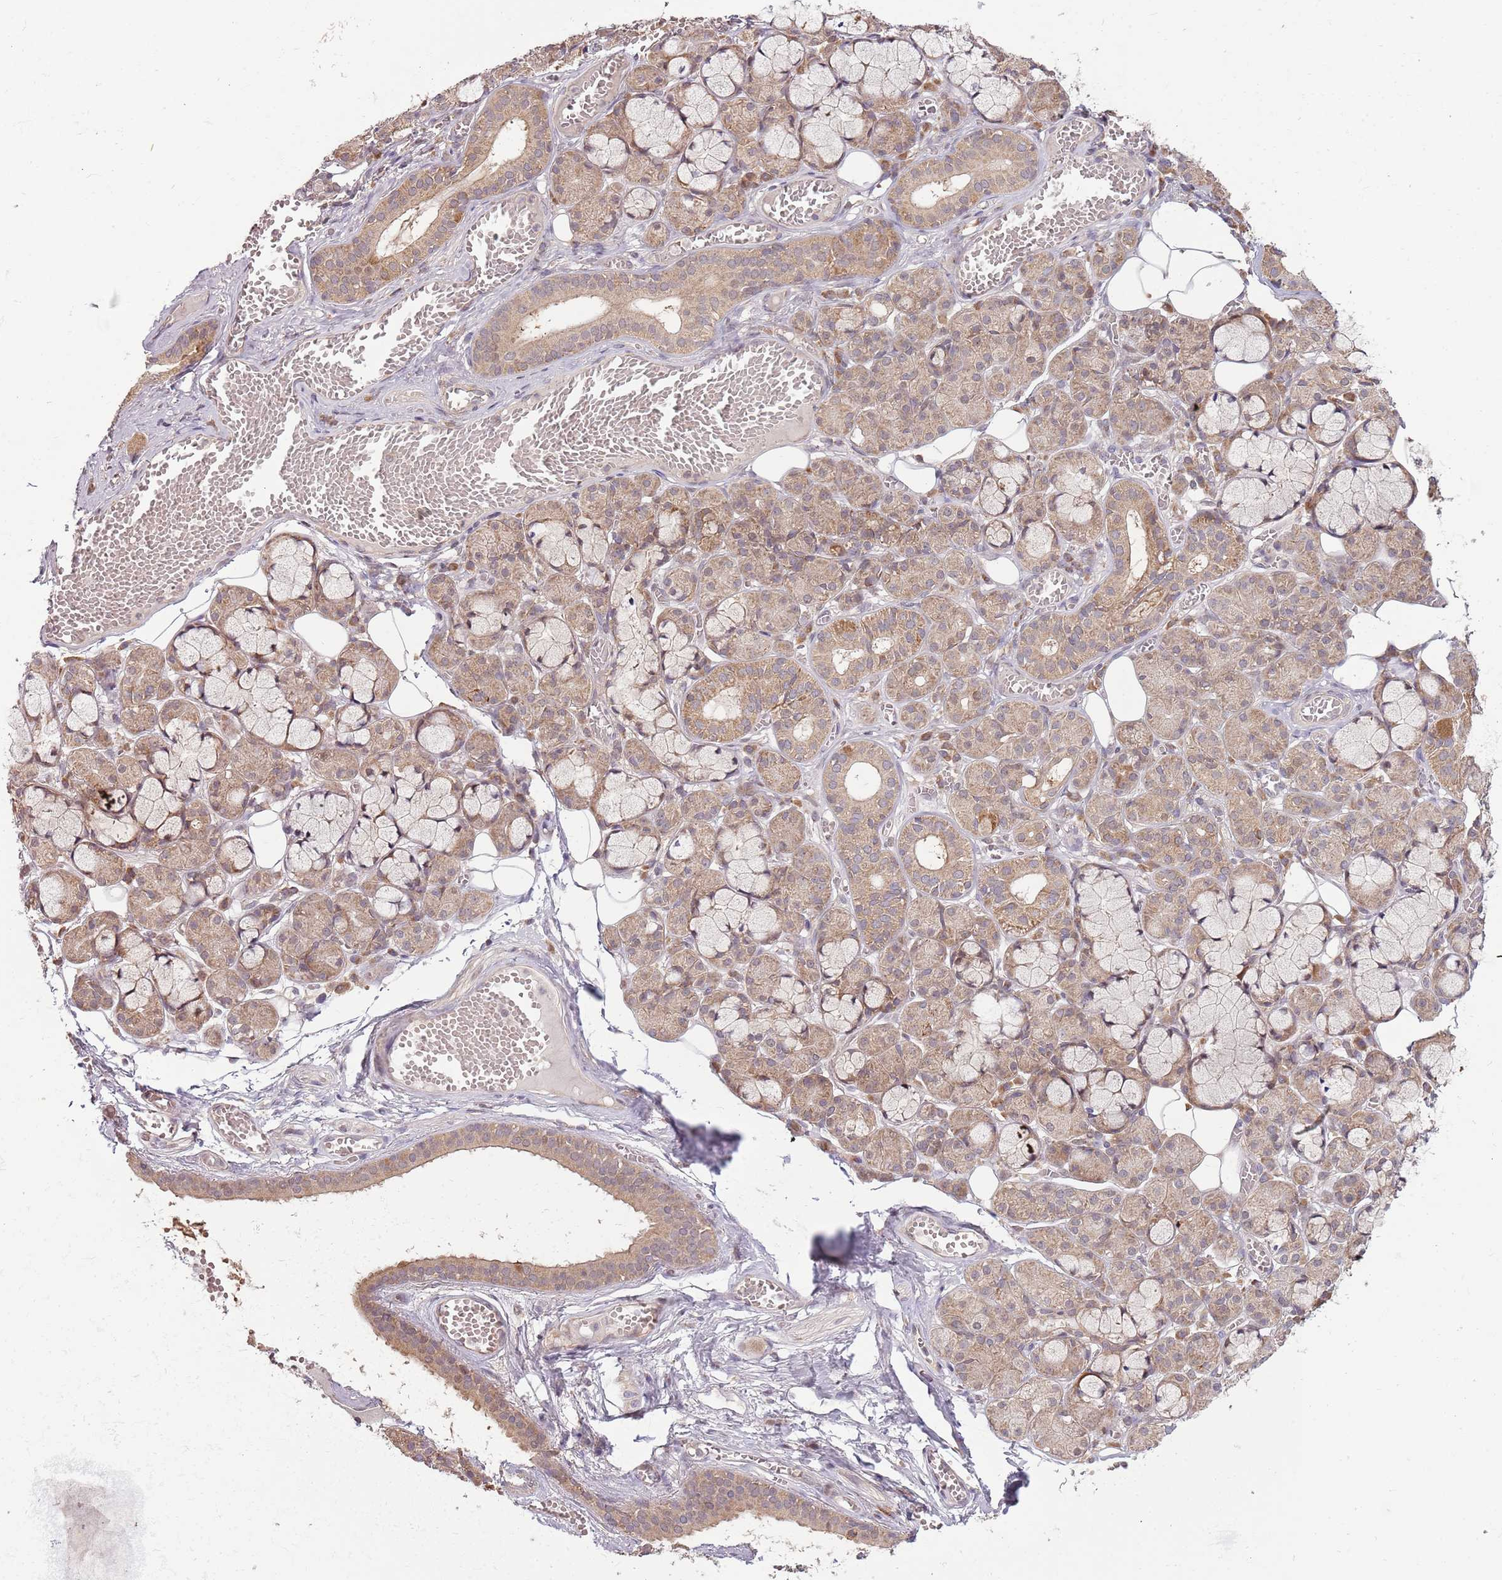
{"staining": {"intensity": "moderate", "quantity": "25%-75%", "location": "cytoplasmic/membranous"}, "tissue": "salivary gland", "cell_type": "Glandular cells", "image_type": "normal", "snomed": [{"axis": "morphology", "description": "Normal tissue, NOS"}, {"axis": "topography", "description": "Salivary gland"}], "caption": "Protein staining of benign salivary gland shows moderate cytoplasmic/membranous expression in approximately 25%-75% of glandular cells. (IHC, brightfield microscopy, high magnification).", "gene": "RNF181", "patient": {"sex": "male", "age": 63}}